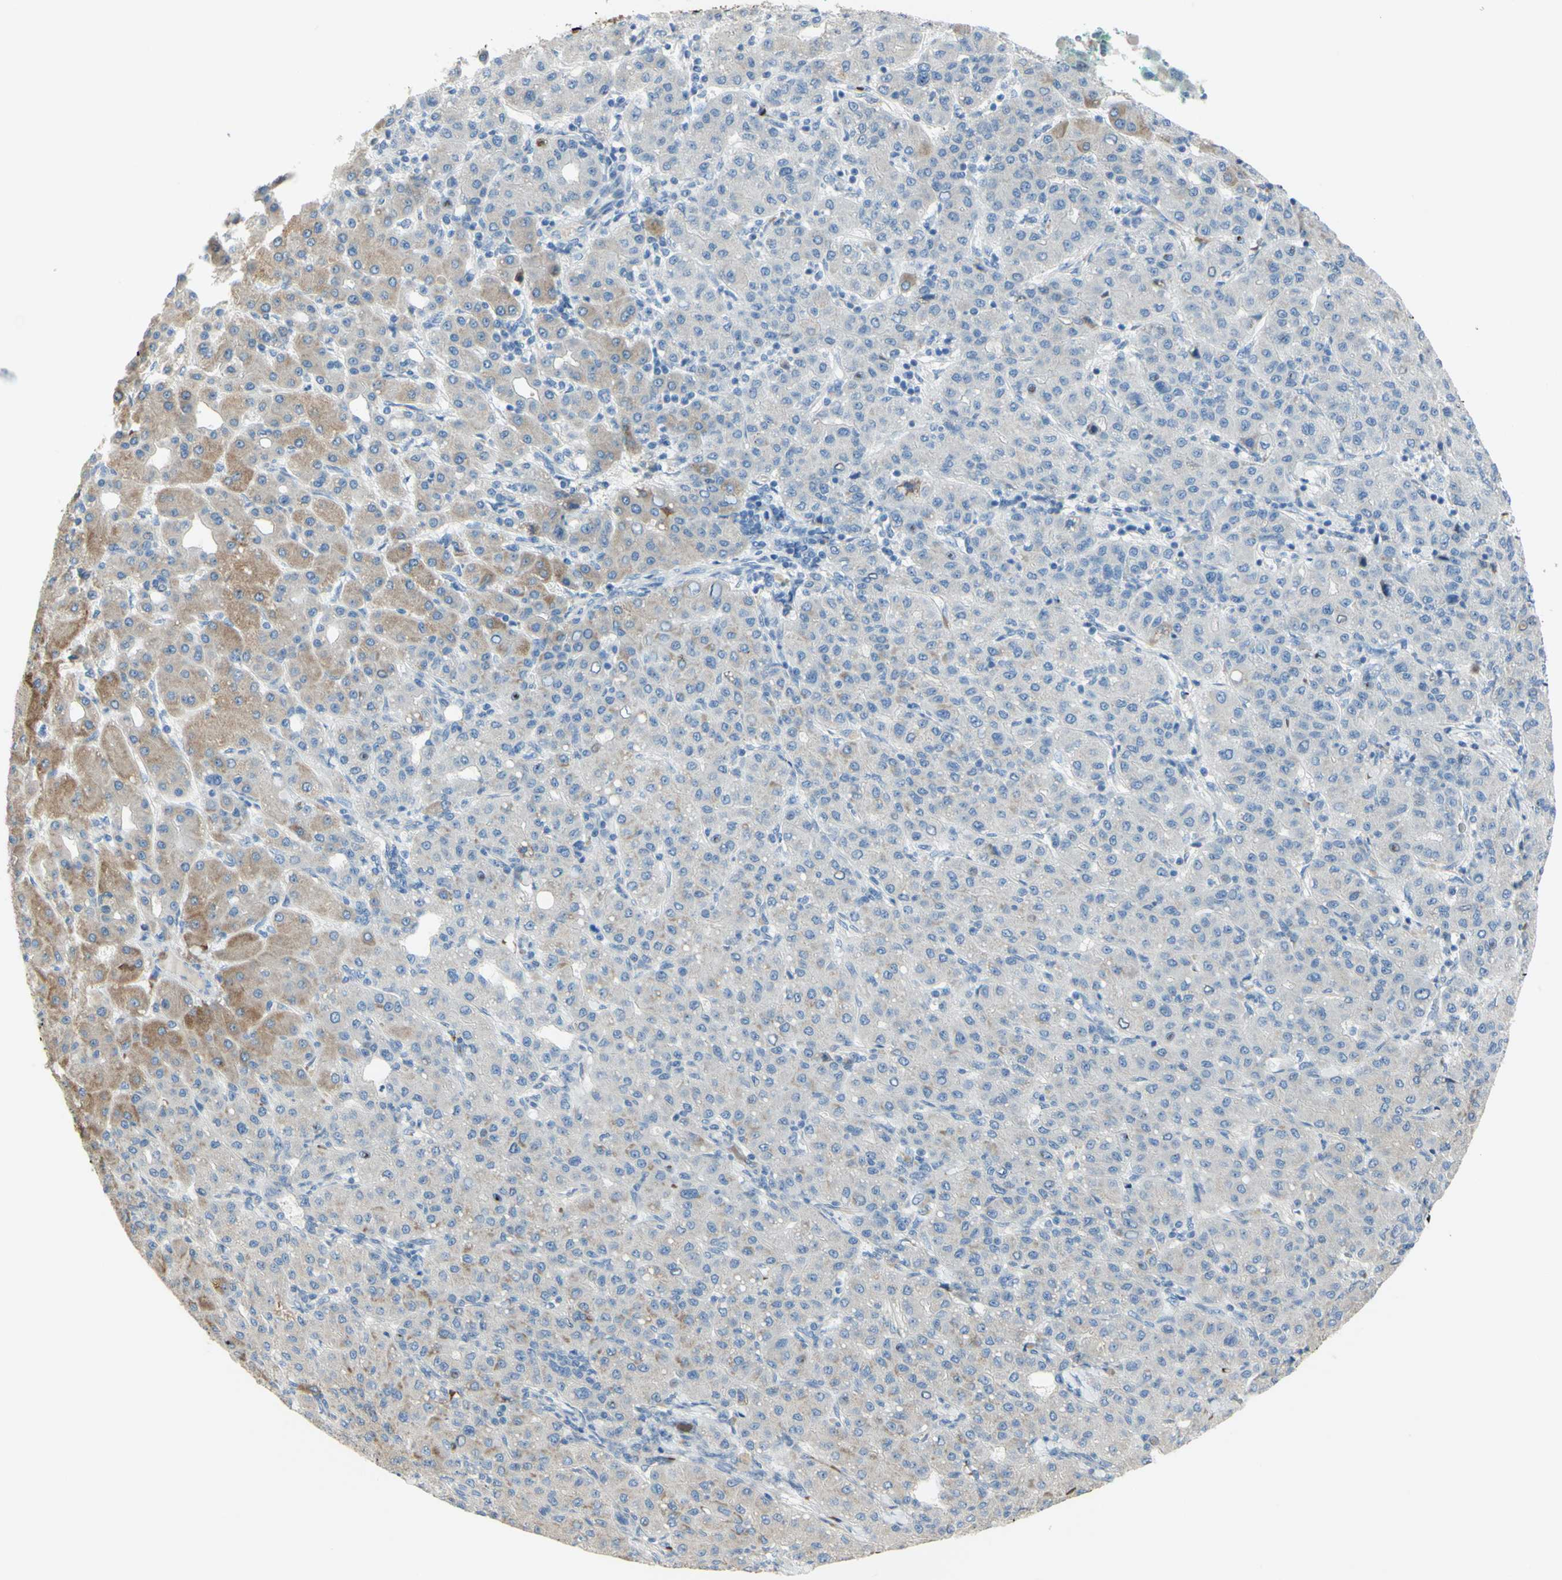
{"staining": {"intensity": "weak", "quantity": "<25%", "location": "cytoplasmic/membranous"}, "tissue": "liver cancer", "cell_type": "Tumor cells", "image_type": "cancer", "snomed": [{"axis": "morphology", "description": "Carcinoma, Hepatocellular, NOS"}, {"axis": "topography", "description": "Liver"}], "caption": "Immunohistochemical staining of liver cancer (hepatocellular carcinoma) demonstrates no significant positivity in tumor cells.", "gene": "NCBP2L", "patient": {"sex": "male", "age": 65}}